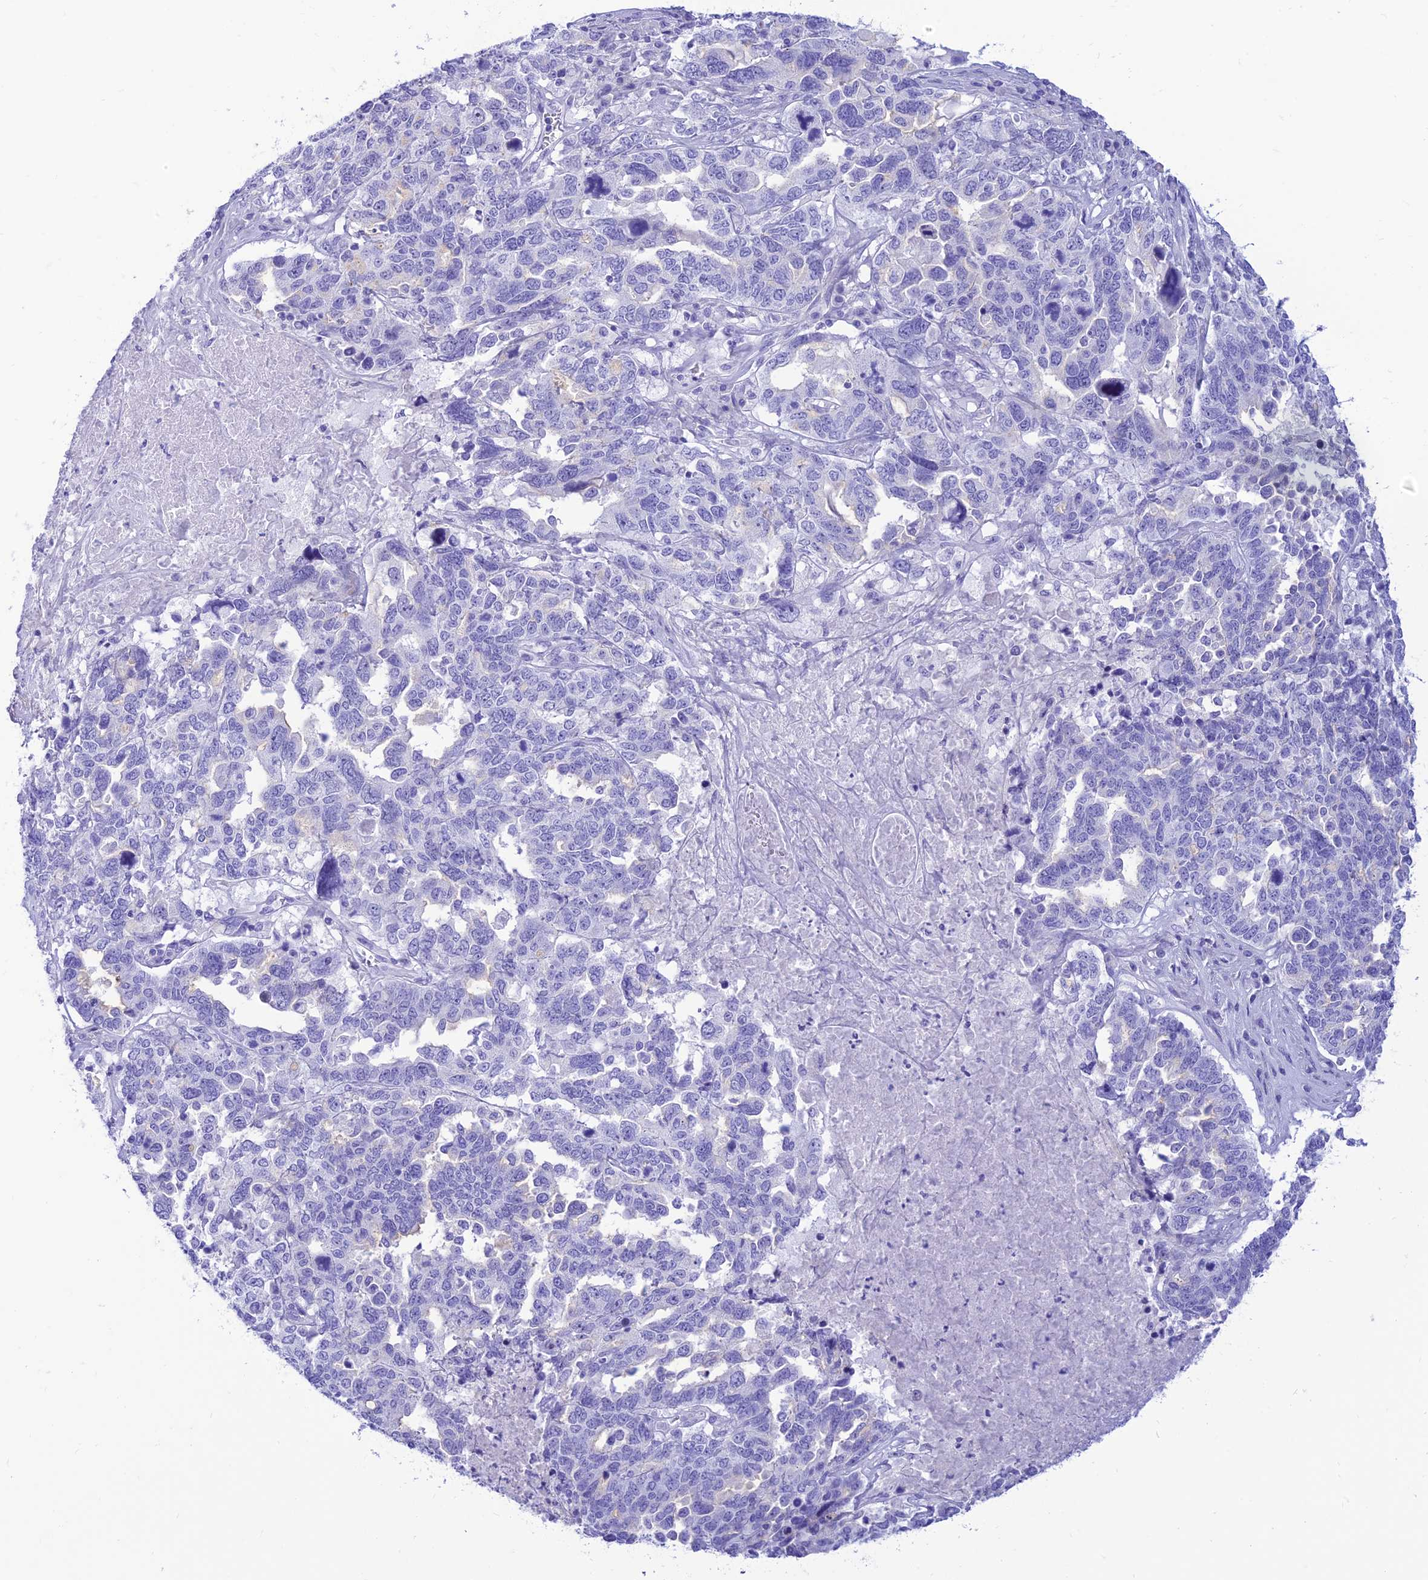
{"staining": {"intensity": "negative", "quantity": "none", "location": "none"}, "tissue": "ovarian cancer", "cell_type": "Tumor cells", "image_type": "cancer", "snomed": [{"axis": "morphology", "description": "Carcinoma, endometroid"}, {"axis": "topography", "description": "Ovary"}], "caption": "This is a micrograph of IHC staining of ovarian cancer, which shows no expression in tumor cells.", "gene": "PRNP", "patient": {"sex": "female", "age": 62}}